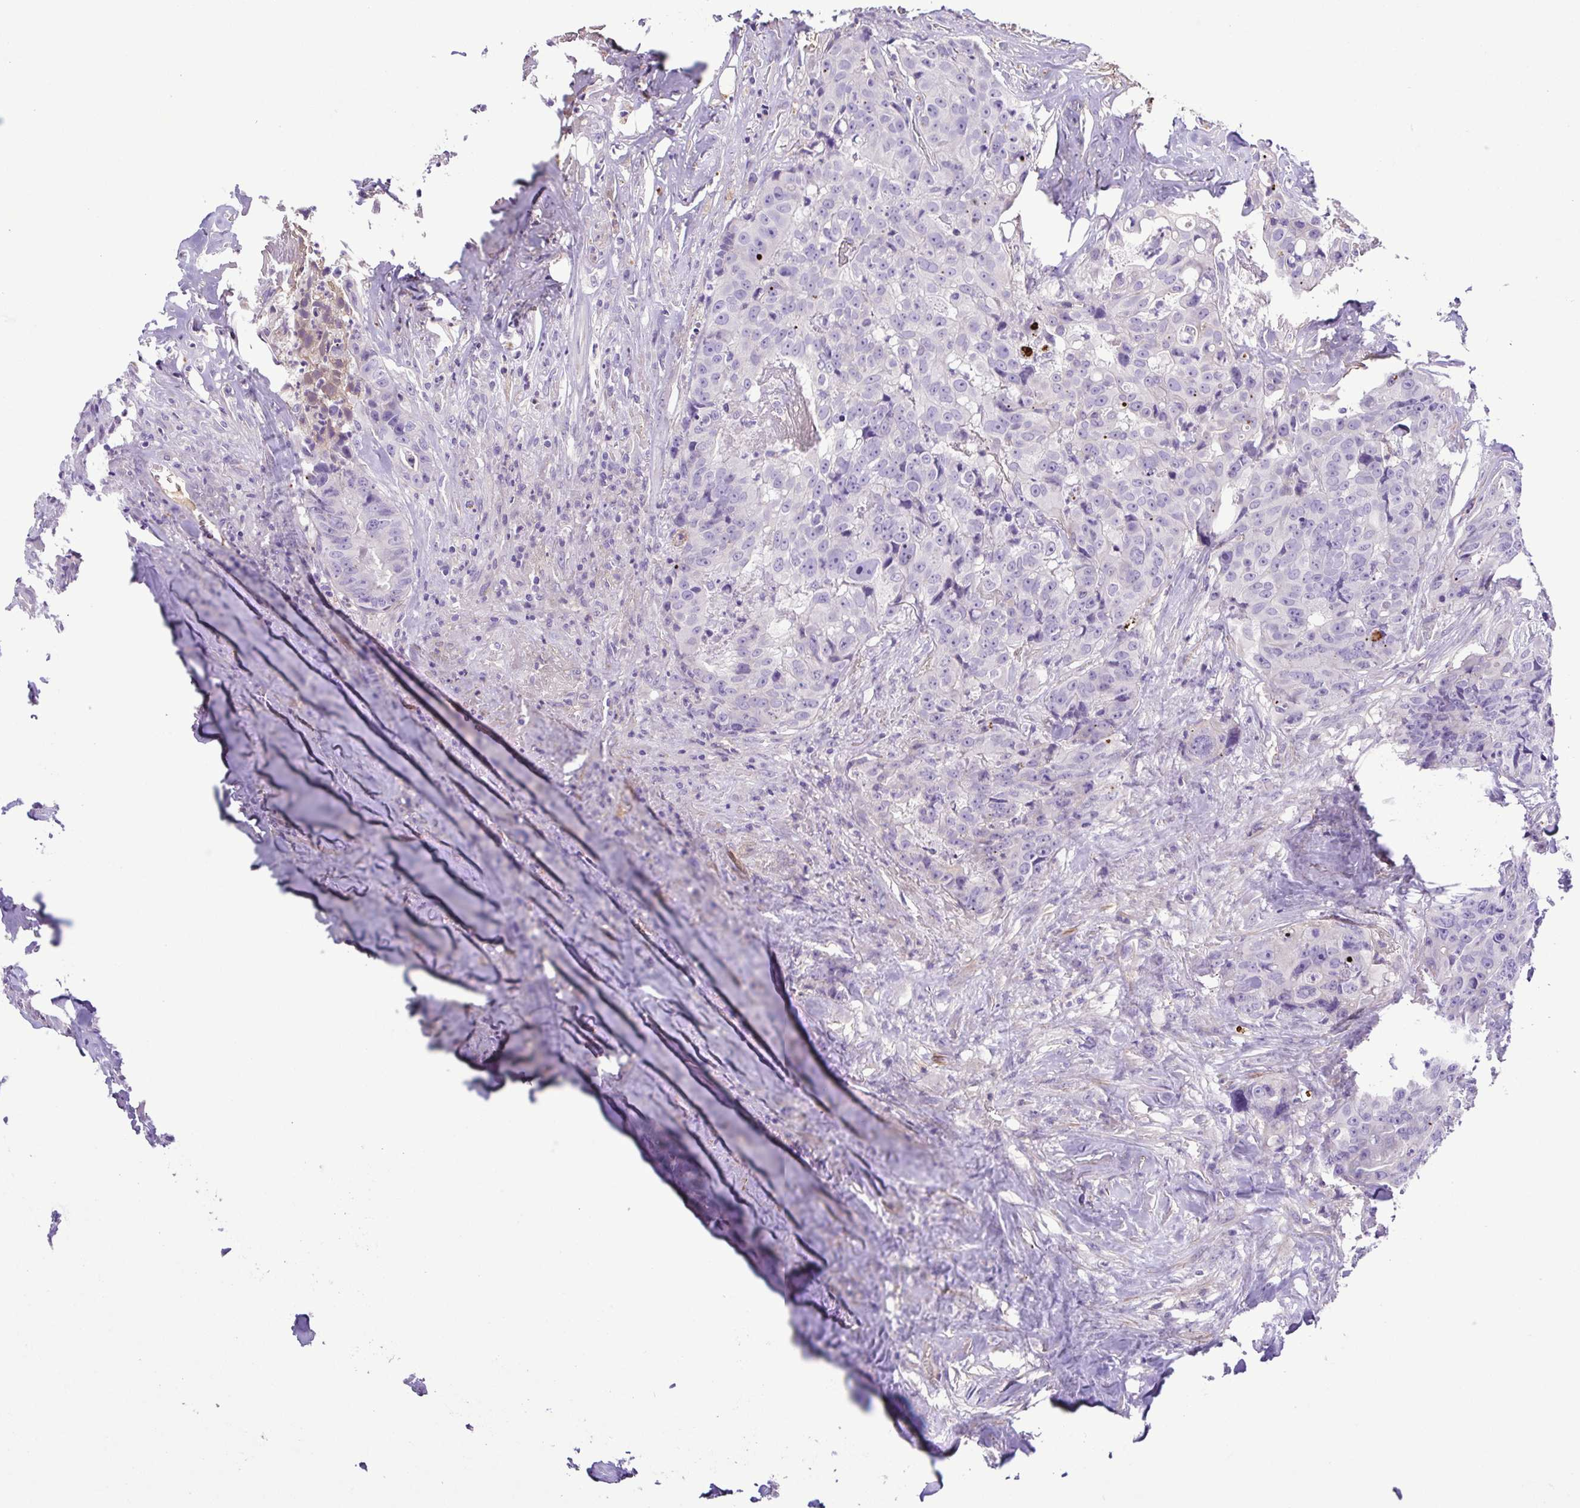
{"staining": {"intensity": "negative", "quantity": "none", "location": "none"}, "tissue": "colorectal cancer", "cell_type": "Tumor cells", "image_type": "cancer", "snomed": [{"axis": "morphology", "description": "Adenocarcinoma, NOS"}, {"axis": "topography", "description": "Rectum"}], "caption": "The micrograph exhibits no significant expression in tumor cells of adenocarcinoma (colorectal). (Brightfield microscopy of DAB immunohistochemistry (IHC) at high magnification).", "gene": "GABBR2", "patient": {"sex": "female", "age": 62}}